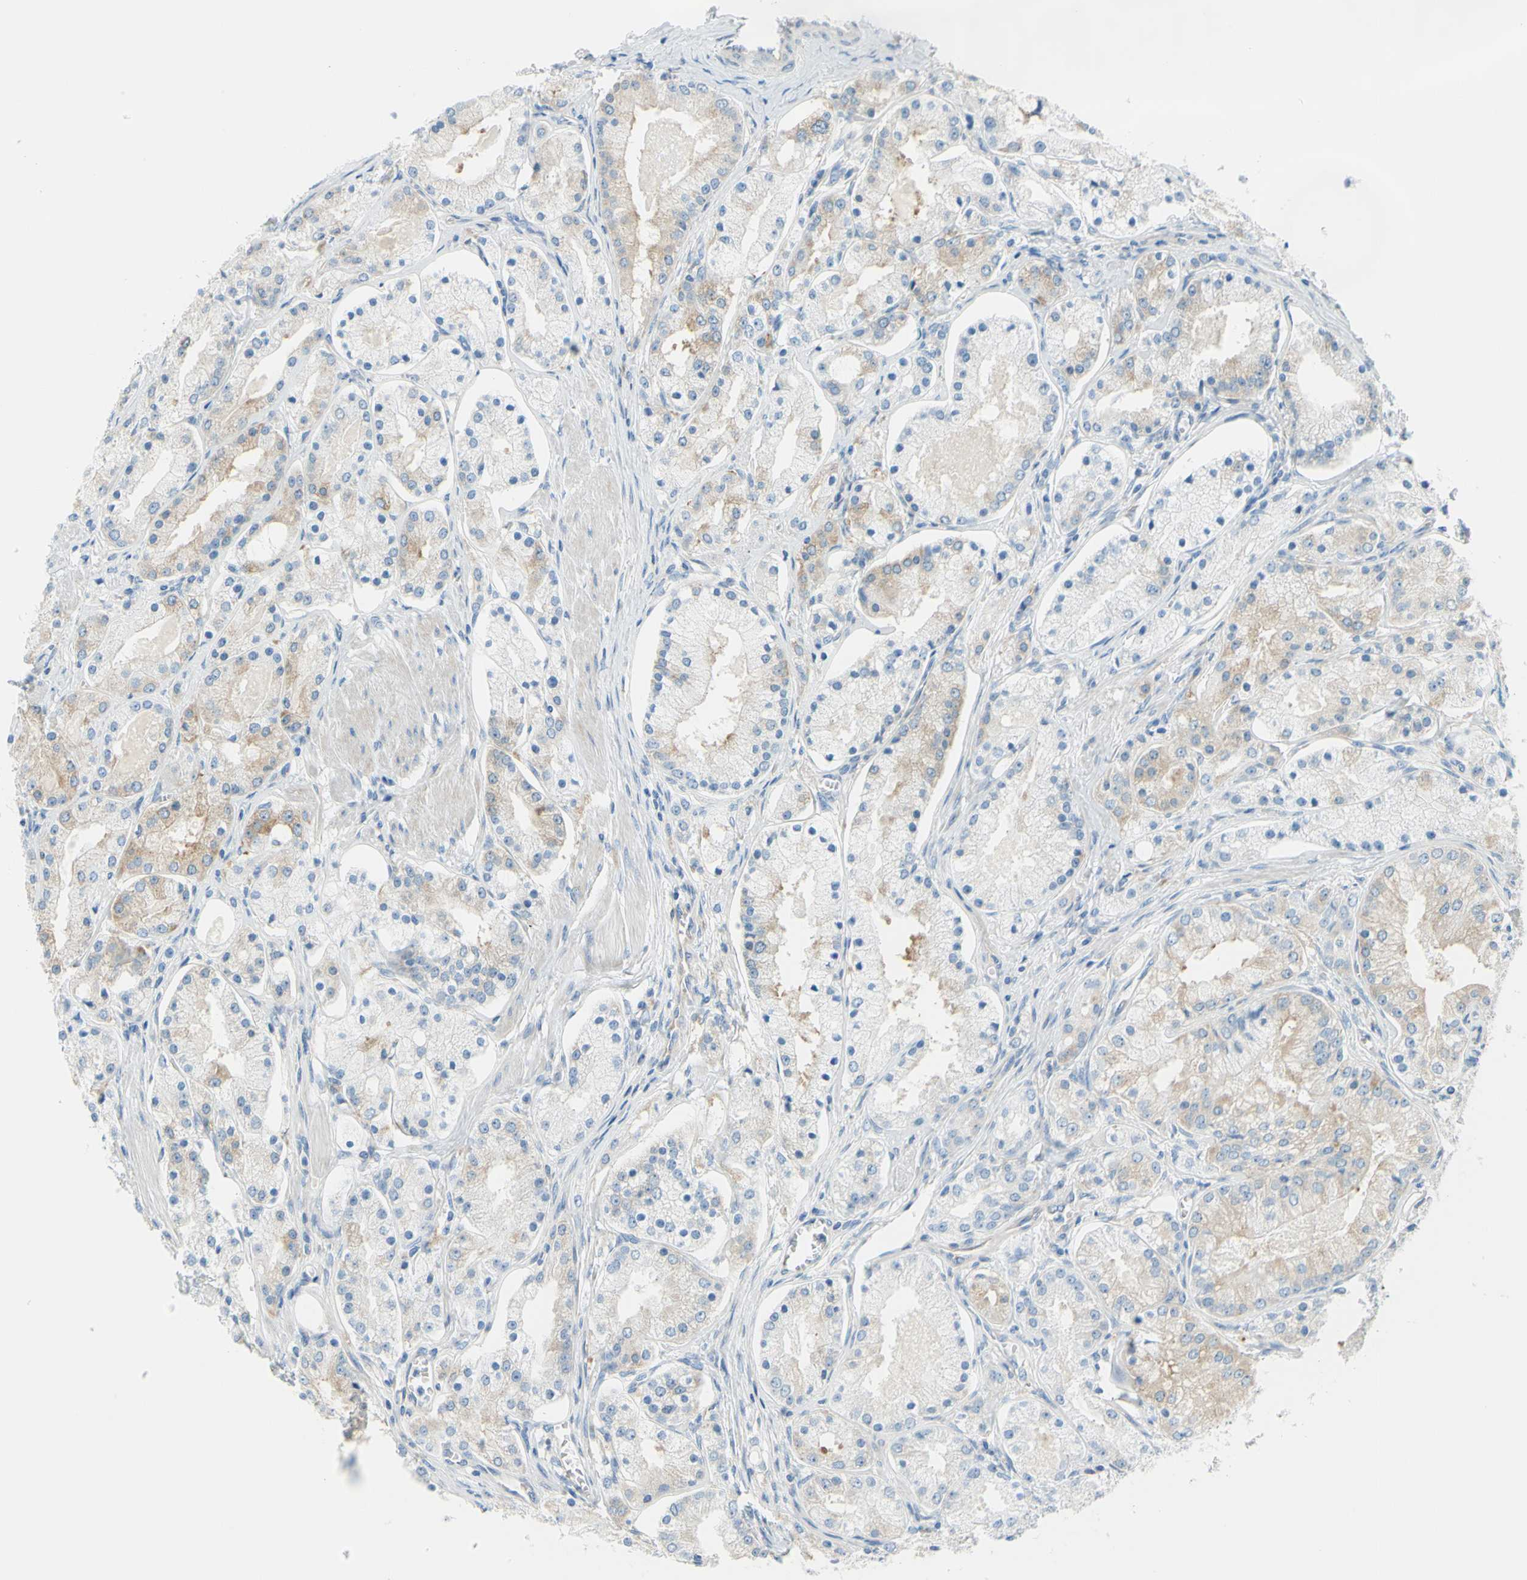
{"staining": {"intensity": "weak", "quantity": "<25%", "location": "cytoplasmic/membranous"}, "tissue": "prostate cancer", "cell_type": "Tumor cells", "image_type": "cancer", "snomed": [{"axis": "morphology", "description": "Adenocarcinoma, High grade"}, {"axis": "topography", "description": "Prostate"}], "caption": "Immunohistochemical staining of prostate high-grade adenocarcinoma reveals no significant expression in tumor cells.", "gene": "FRMD4B", "patient": {"sex": "male", "age": 66}}